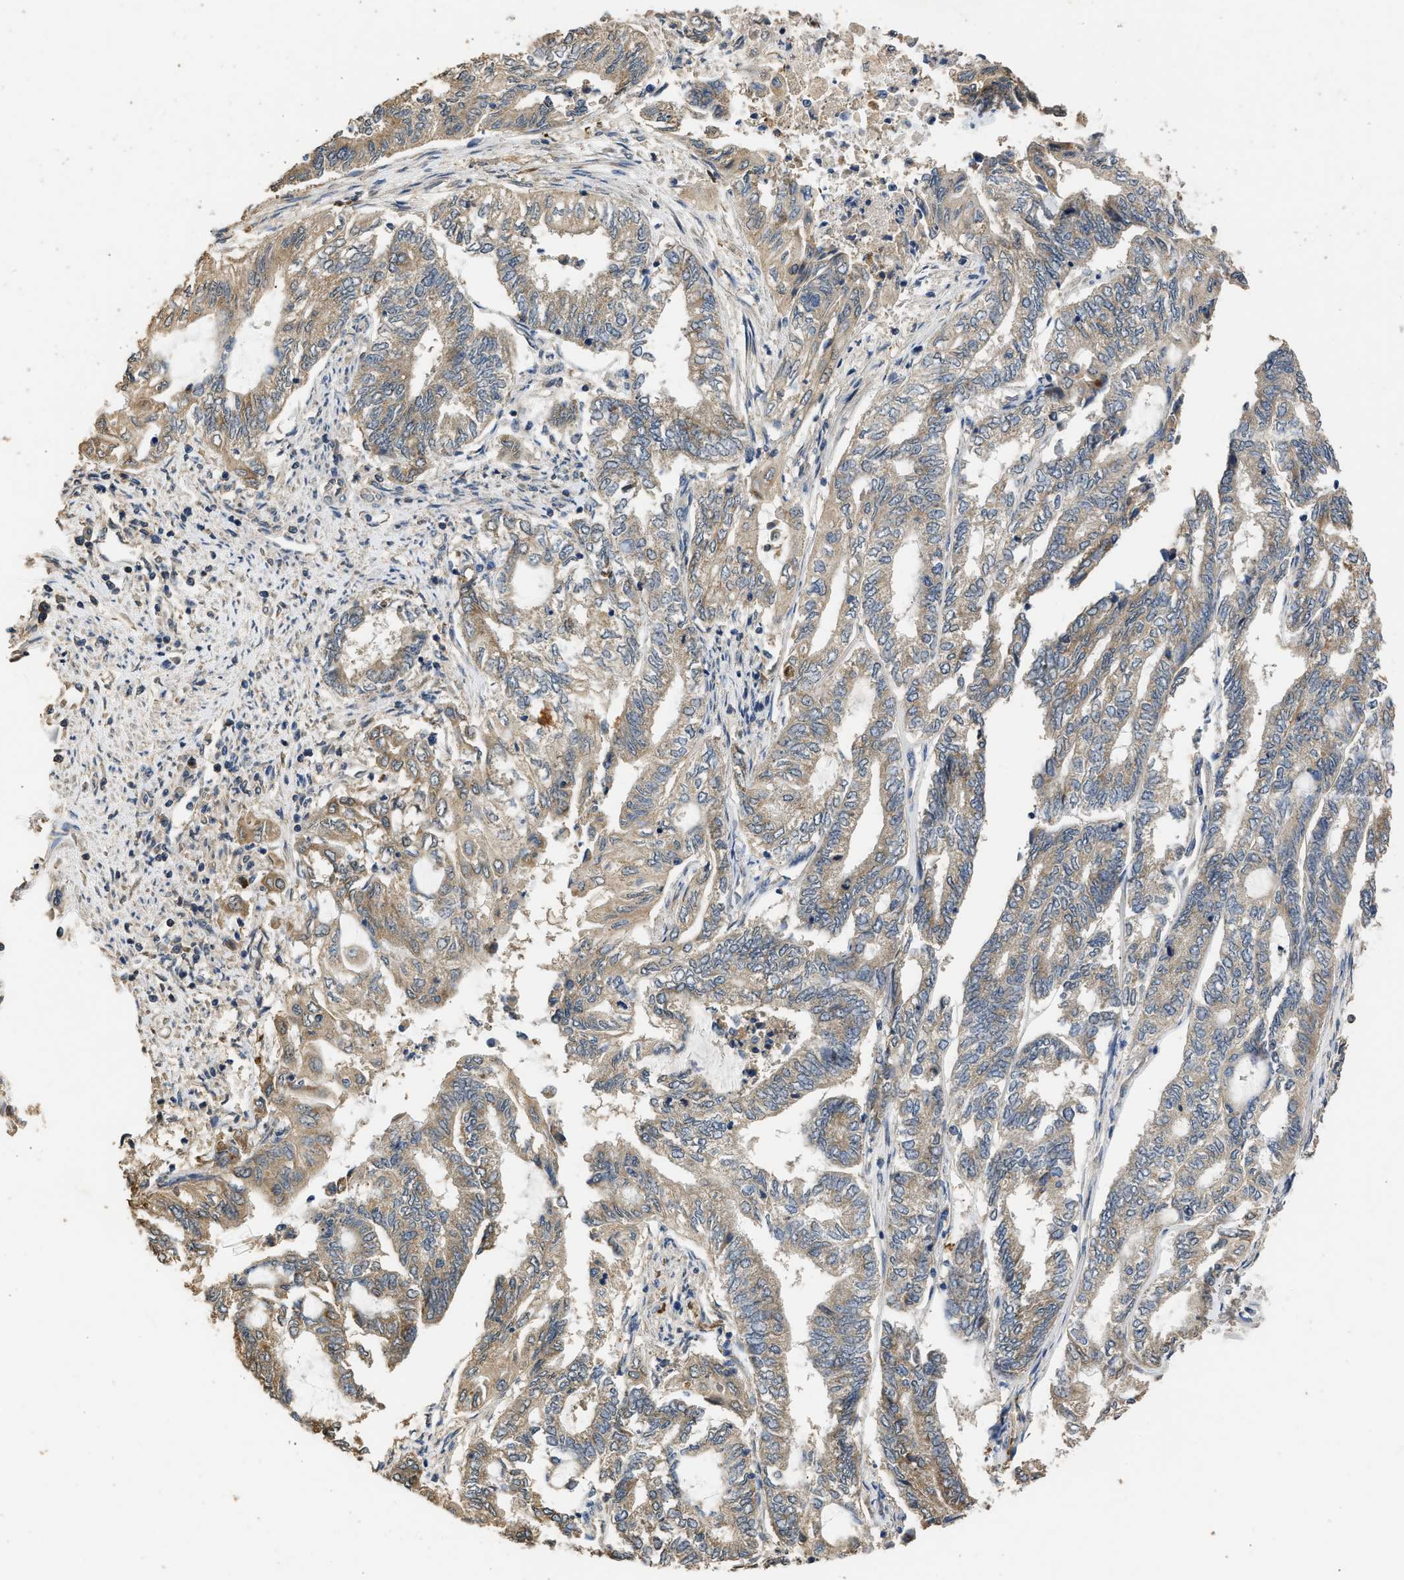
{"staining": {"intensity": "moderate", "quantity": ">75%", "location": "cytoplasmic/membranous"}, "tissue": "endometrial cancer", "cell_type": "Tumor cells", "image_type": "cancer", "snomed": [{"axis": "morphology", "description": "Adenocarcinoma, NOS"}, {"axis": "topography", "description": "Uterus"}, {"axis": "topography", "description": "Endometrium"}], "caption": "The photomicrograph shows immunohistochemical staining of endometrial cancer. There is moderate cytoplasmic/membranous expression is seen in about >75% of tumor cells.", "gene": "SPINT2", "patient": {"sex": "female", "age": 70}}